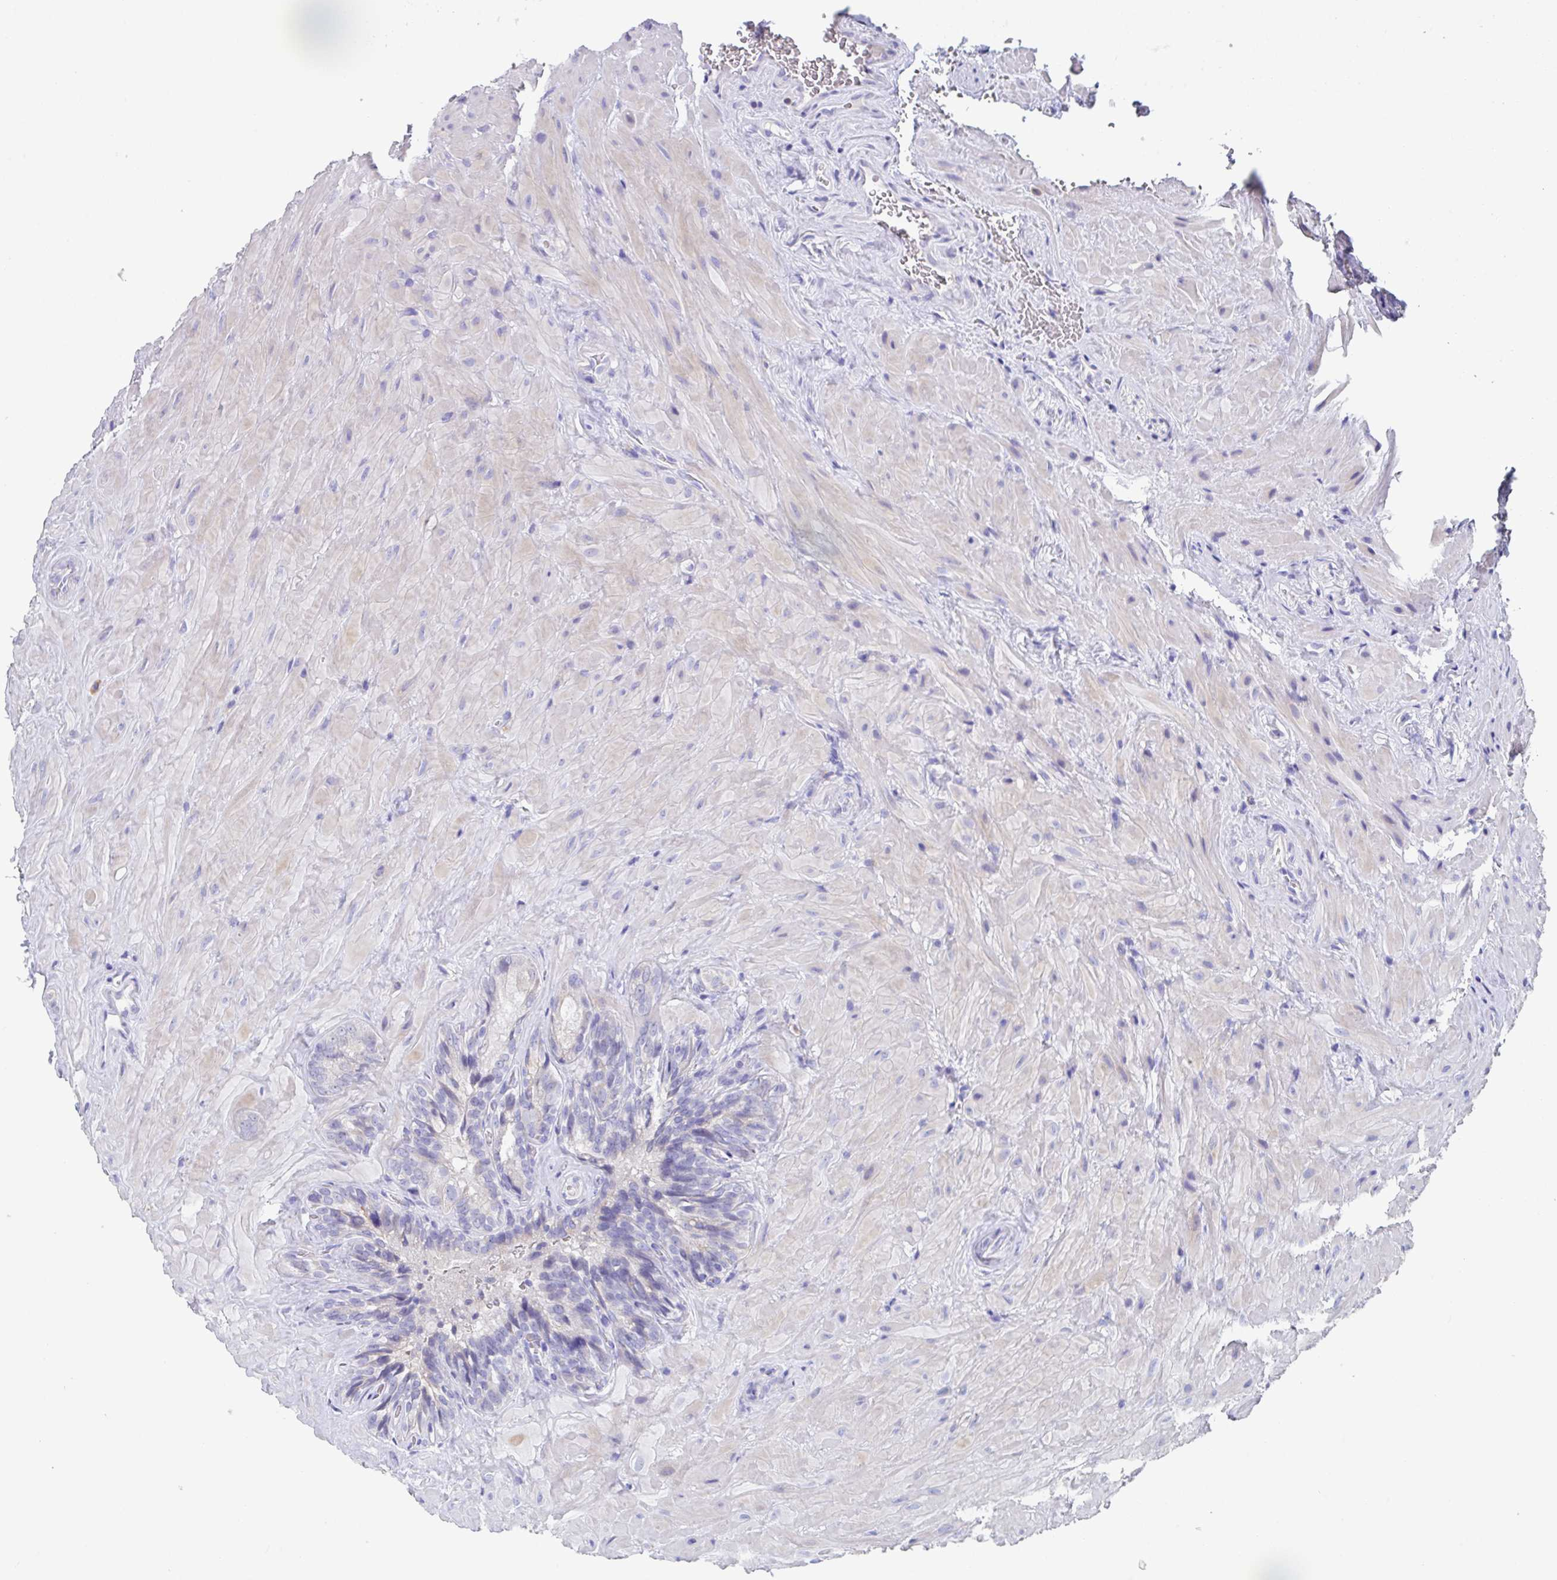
{"staining": {"intensity": "negative", "quantity": "none", "location": "none"}, "tissue": "seminal vesicle", "cell_type": "Glandular cells", "image_type": "normal", "snomed": [{"axis": "morphology", "description": "Normal tissue, NOS"}, {"axis": "topography", "description": "Seminal veicle"}], "caption": "An immunohistochemistry photomicrograph of benign seminal vesicle is shown. There is no staining in glandular cells of seminal vesicle.", "gene": "SLC44A4", "patient": {"sex": "male", "age": 47}}